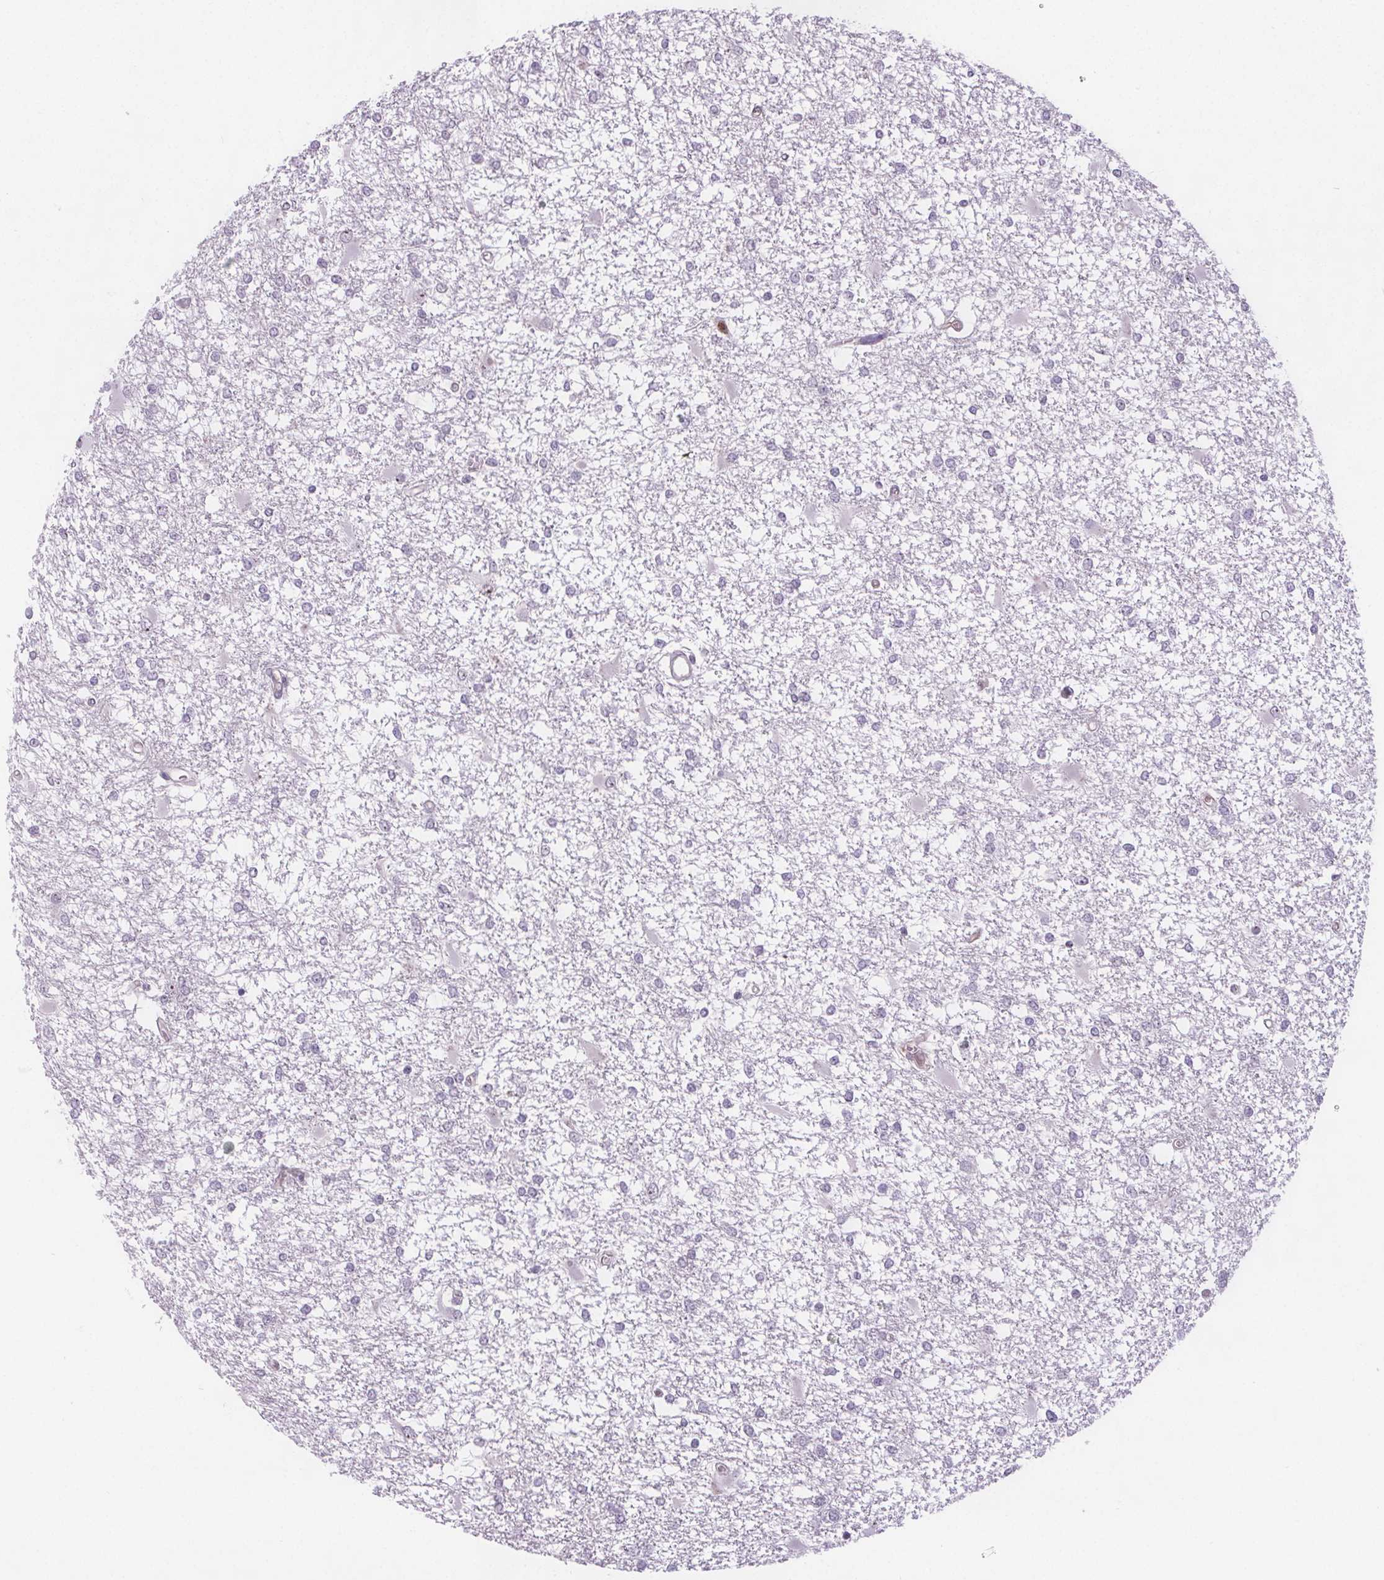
{"staining": {"intensity": "negative", "quantity": "none", "location": "none"}, "tissue": "glioma", "cell_type": "Tumor cells", "image_type": "cancer", "snomed": [{"axis": "morphology", "description": "Glioma, malignant, High grade"}, {"axis": "topography", "description": "Cerebral cortex"}], "caption": "Immunohistochemistry photomicrograph of neoplastic tissue: malignant glioma (high-grade) stained with DAB (3,3'-diaminobenzidine) reveals no significant protein staining in tumor cells.", "gene": "NOLC1", "patient": {"sex": "male", "age": 79}}